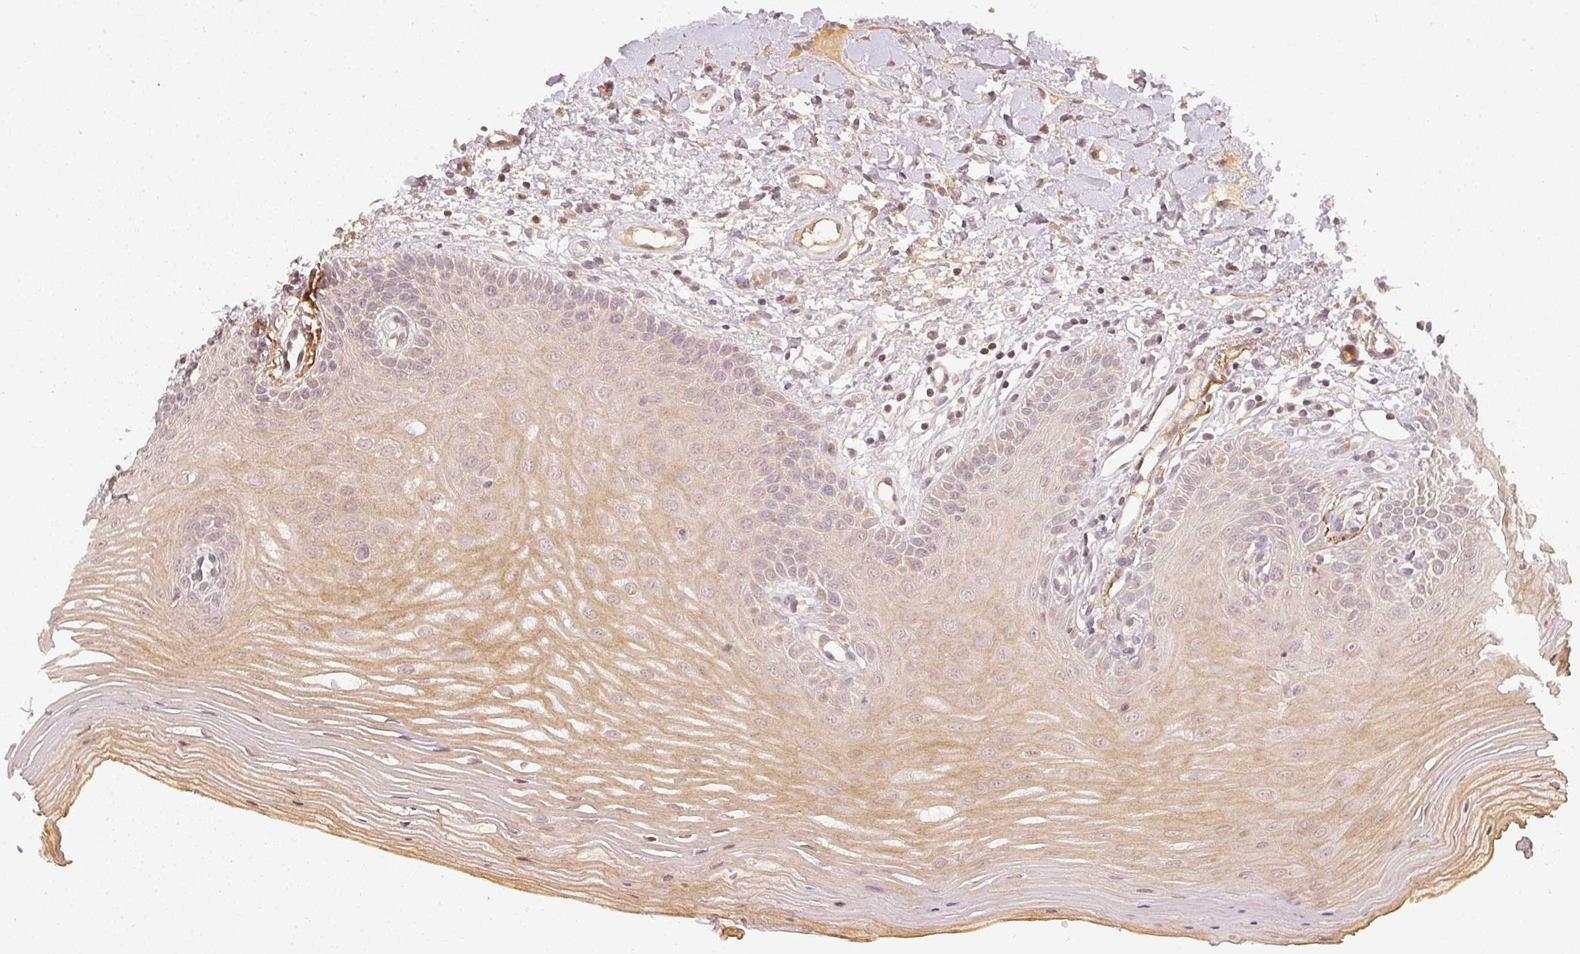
{"staining": {"intensity": "negative", "quantity": "none", "location": "none"}, "tissue": "oral mucosa", "cell_type": "Squamous epithelial cells", "image_type": "normal", "snomed": [{"axis": "morphology", "description": "Normal tissue, NOS"}, {"axis": "topography", "description": "Oral tissue"}], "caption": "This micrograph is of benign oral mucosa stained with immunohistochemistry (IHC) to label a protein in brown with the nuclei are counter-stained blue. There is no expression in squamous epithelial cells. (Immunohistochemistry, brightfield microscopy, high magnification).", "gene": "SERPINE1", "patient": {"sex": "female", "age": 73}}